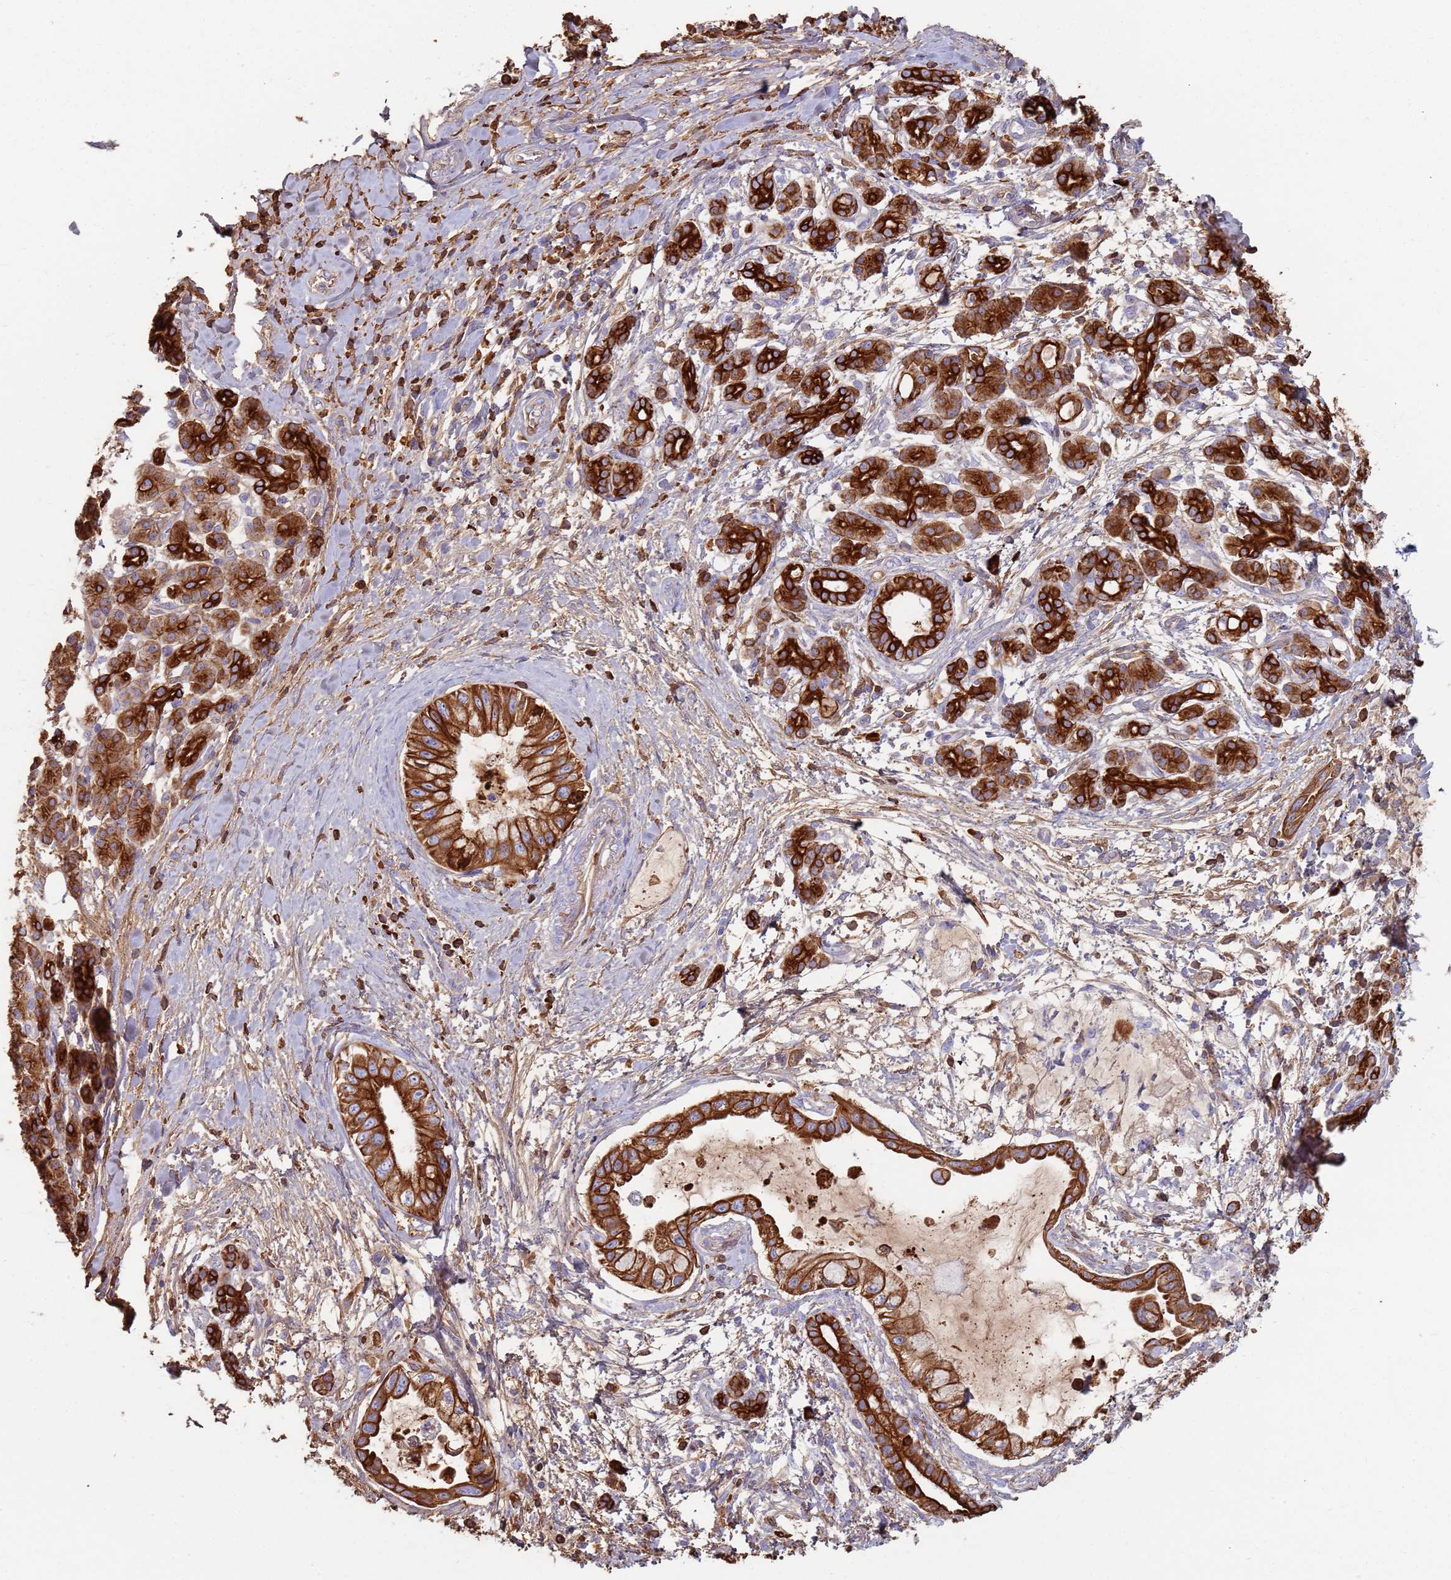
{"staining": {"intensity": "strong", "quantity": ">75%", "location": "cytoplasmic/membranous"}, "tissue": "pancreatic cancer", "cell_type": "Tumor cells", "image_type": "cancer", "snomed": [{"axis": "morphology", "description": "Adenocarcinoma, NOS"}, {"axis": "topography", "description": "Pancreas"}], "caption": "Immunohistochemical staining of pancreatic adenocarcinoma demonstrates high levels of strong cytoplasmic/membranous expression in about >75% of tumor cells. (IHC, brightfield microscopy, high magnification).", "gene": "CYSLTR2", "patient": {"sex": "male", "age": 48}}